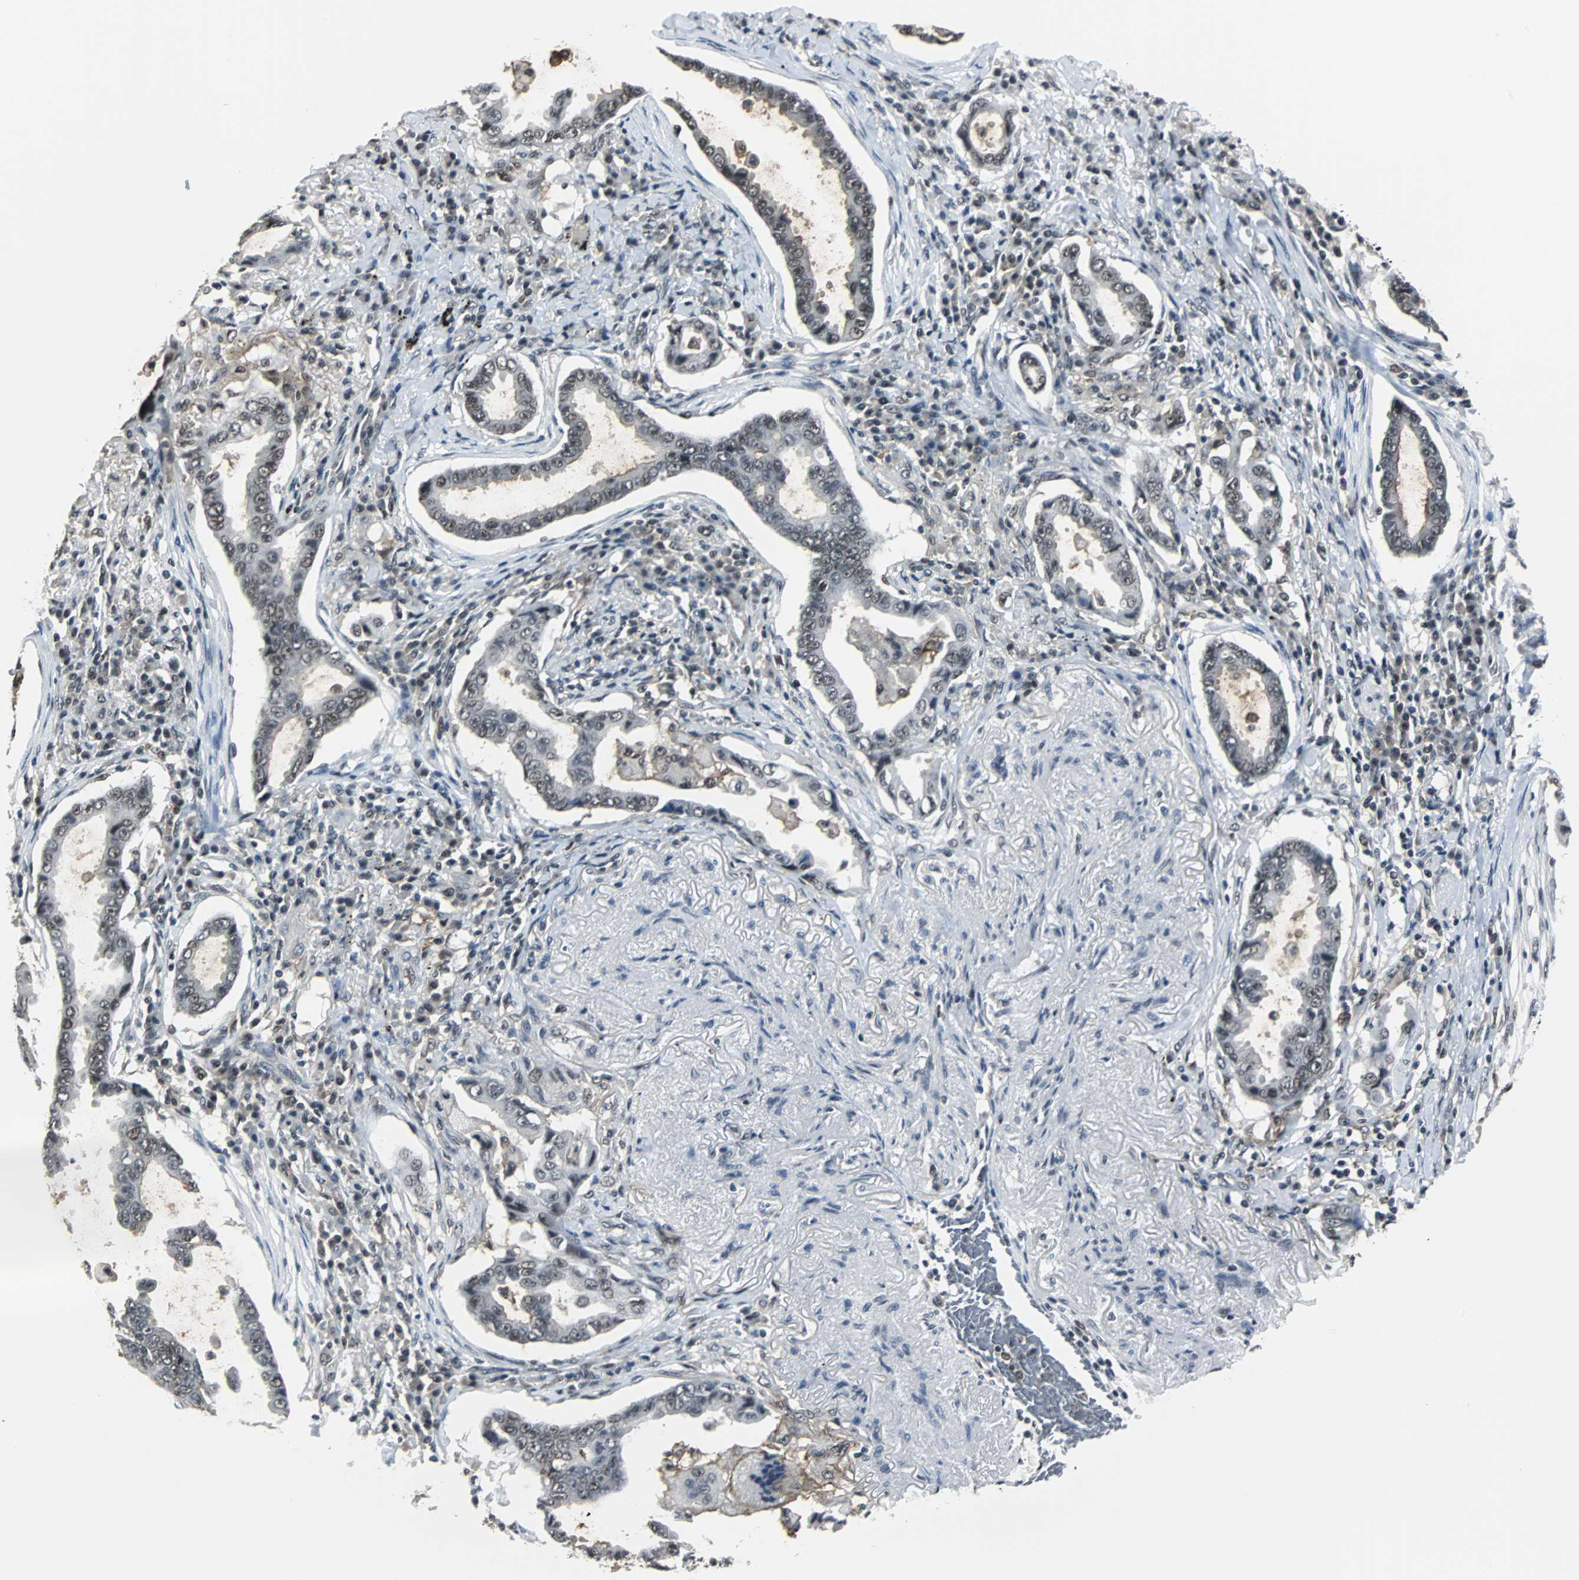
{"staining": {"intensity": "weak", "quantity": "25%-75%", "location": "nuclear"}, "tissue": "lung cancer", "cell_type": "Tumor cells", "image_type": "cancer", "snomed": [{"axis": "morphology", "description": "Normal tissue, NOS"}, {"axis": "morphology", "description": "Inflammation, NOS"}, {"axis": "morphology", "description": "Adenocarcinoma, NOS"}, {"axis": "topography", "description": "Lung"}], "caption": "Adenocarcinoma (lung) tissue demonstrates weak nuclear expression in about 25%-75% of tumor cells, visualized by immunohistochemistry. (DAB IHC, brown staining for protein, blue staining for nuclei).", "gene": "MKX", "patient": {"sex": "female", "age": 64}}